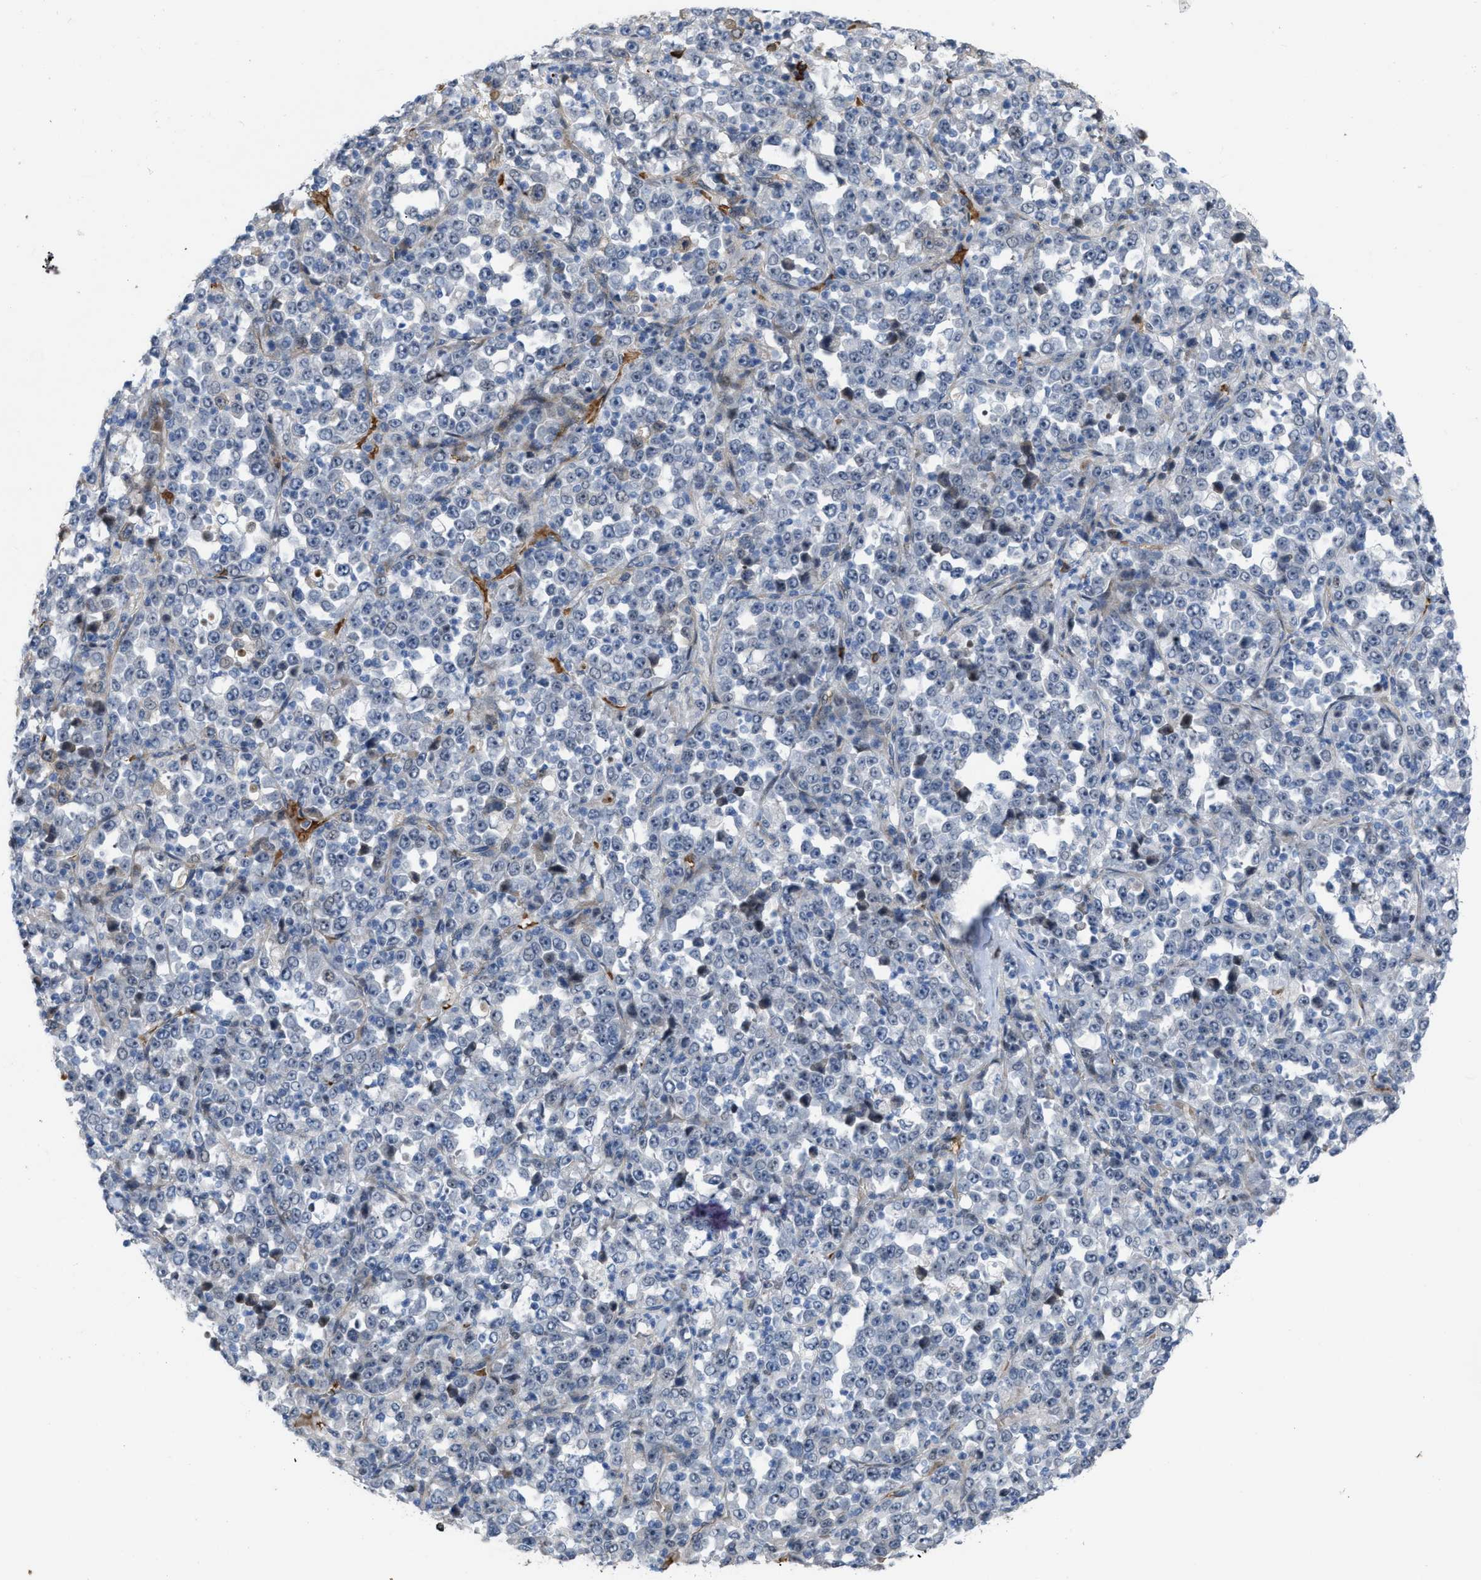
{"staining": {"intensity": "moderate", "quantity": "<25%", "location": "nuclear"}, "tissue": "stomach cancer", "cell_type": "Tumor cells", "image_type": "cancer", "snomed": [{"axis": "morphology", "description": "Normal tissue, NOS"}, {"axis": "morphology", "description": "Adenocarcinoma, NOS"}, {"axis": "topography", "description": "Stomach, upper"}, {"axis": "topography", "description": "Stomach"}], "caption": "A micrograph of adenocarcinoma (stomach) stained for a protein demonstrates moderate nuclear brown staining in tumor cells. (brown staining indicates protein expression, while blue staining denotes nuclei).", "gene": "POLR1F", "patient": {"sex": "male", "age": 59}}